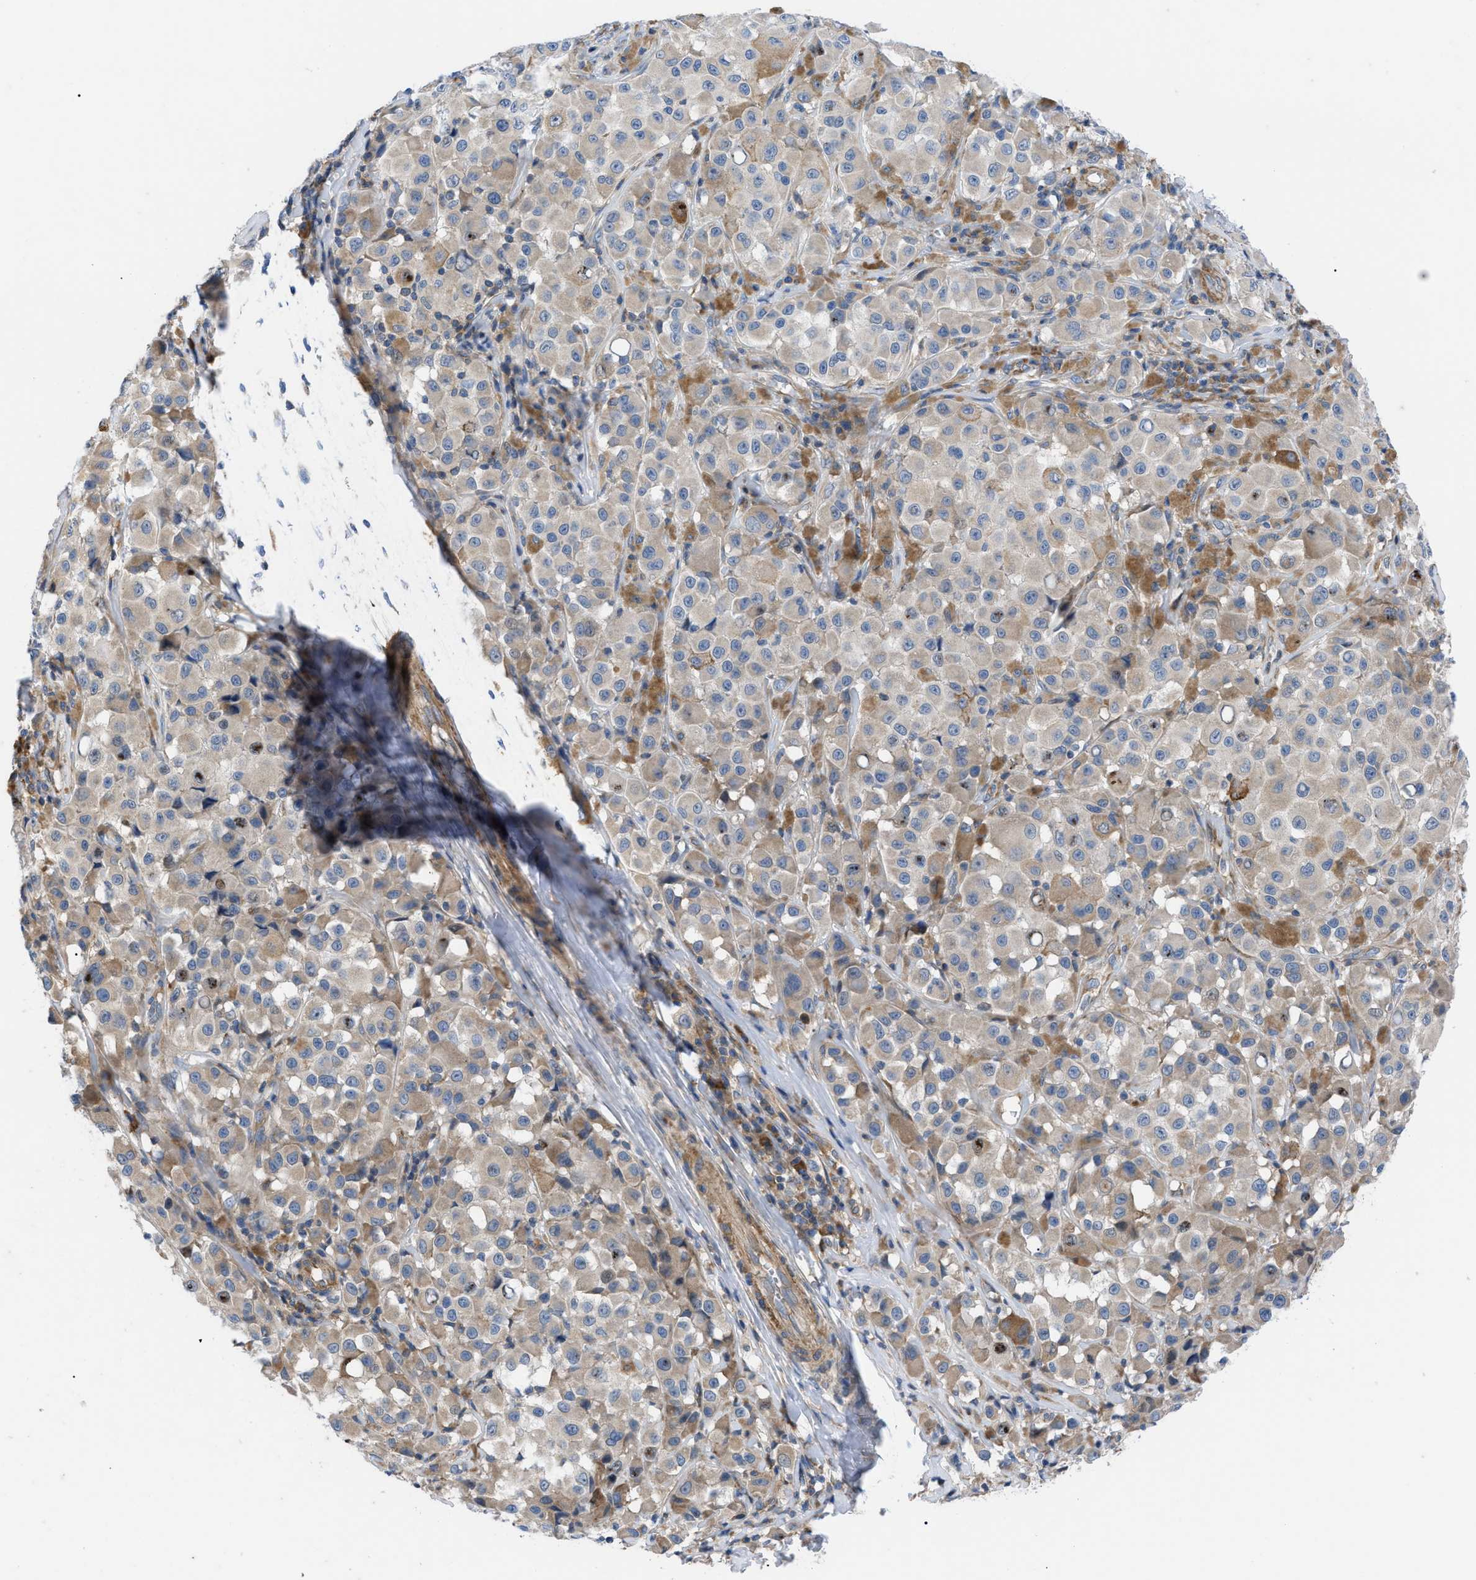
{"staining": {"intensity": "weak", "quantity": "<25%", "location": "cytoplasmic/membranous"}, "tissue": "melanoma", "cell_type": "Tumor cells", "image_type": "cancer", "snomed": [{"axis": "morphology", "description": "Malignant melanoma, NOS"}, {"axis": "topography", "description": "Skin"}], "caption": "The photomicrograph displays no staining of tumor cells in melanoma.", "gene": "HSPB8", "patient": {"sex": "male", "age": 84}}